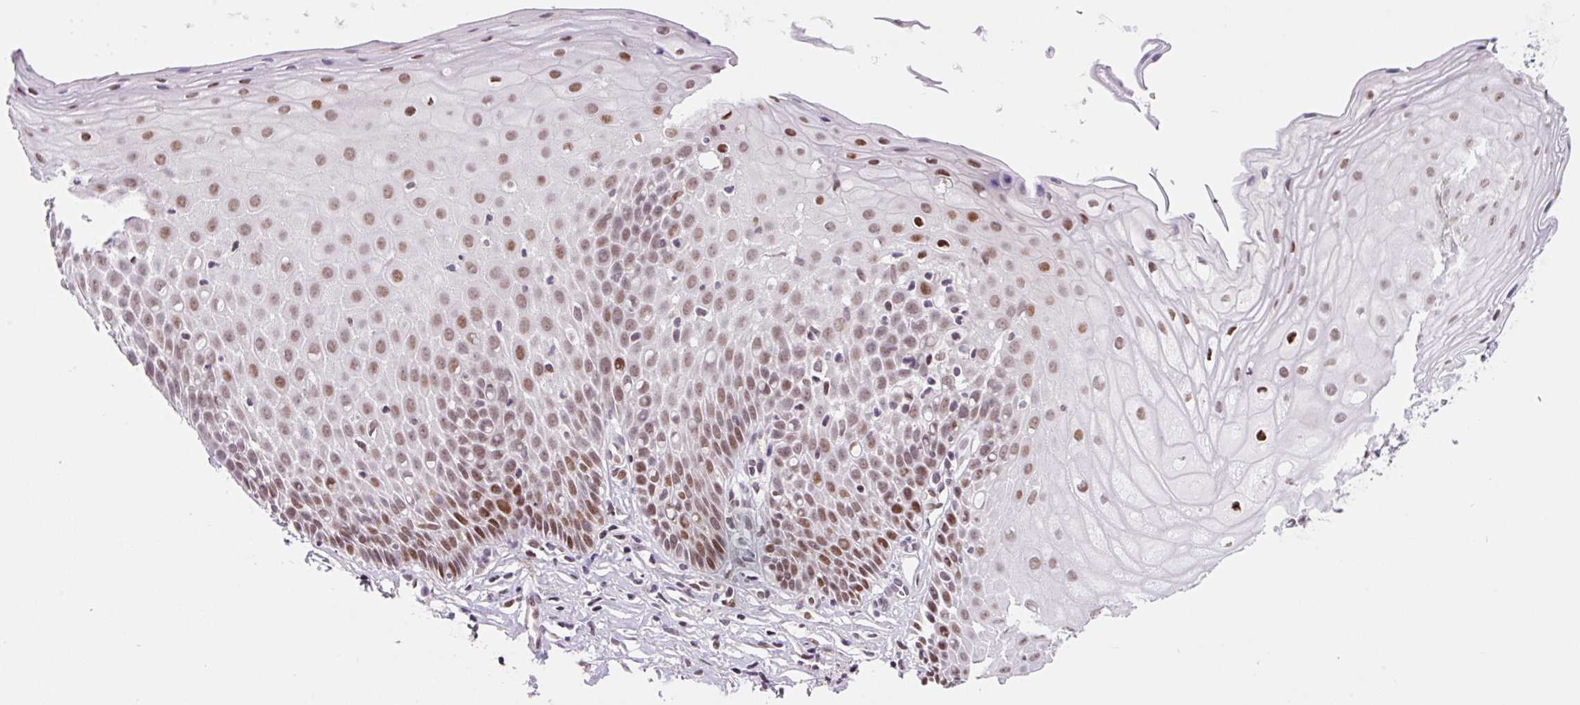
{"staining": {"intensity": "moderate", "quantity": ">75%", "location": "nuclear"}, "tissue": "cervix", "cell_type": "Glandular cells", "image_type": "normal", "snomed": [{"axis": "morphology", "description": "Normal tissue, NOS"}, {"axis": "topography", "description": "Cervix"}], "caption": "Protein expression analysis of normal cervix demonstrates moderate nuclear positivity in about >75% of glandular cells. The staining was performed using DAB (3,3'-diaminobenzidine) to visualize the protein expression in brown, while the nuclei were stained in blue with hematoxylin (Magnification: 20x).", "gene": "CCNL2", "patient": {"sex": "female", "age": 36}}